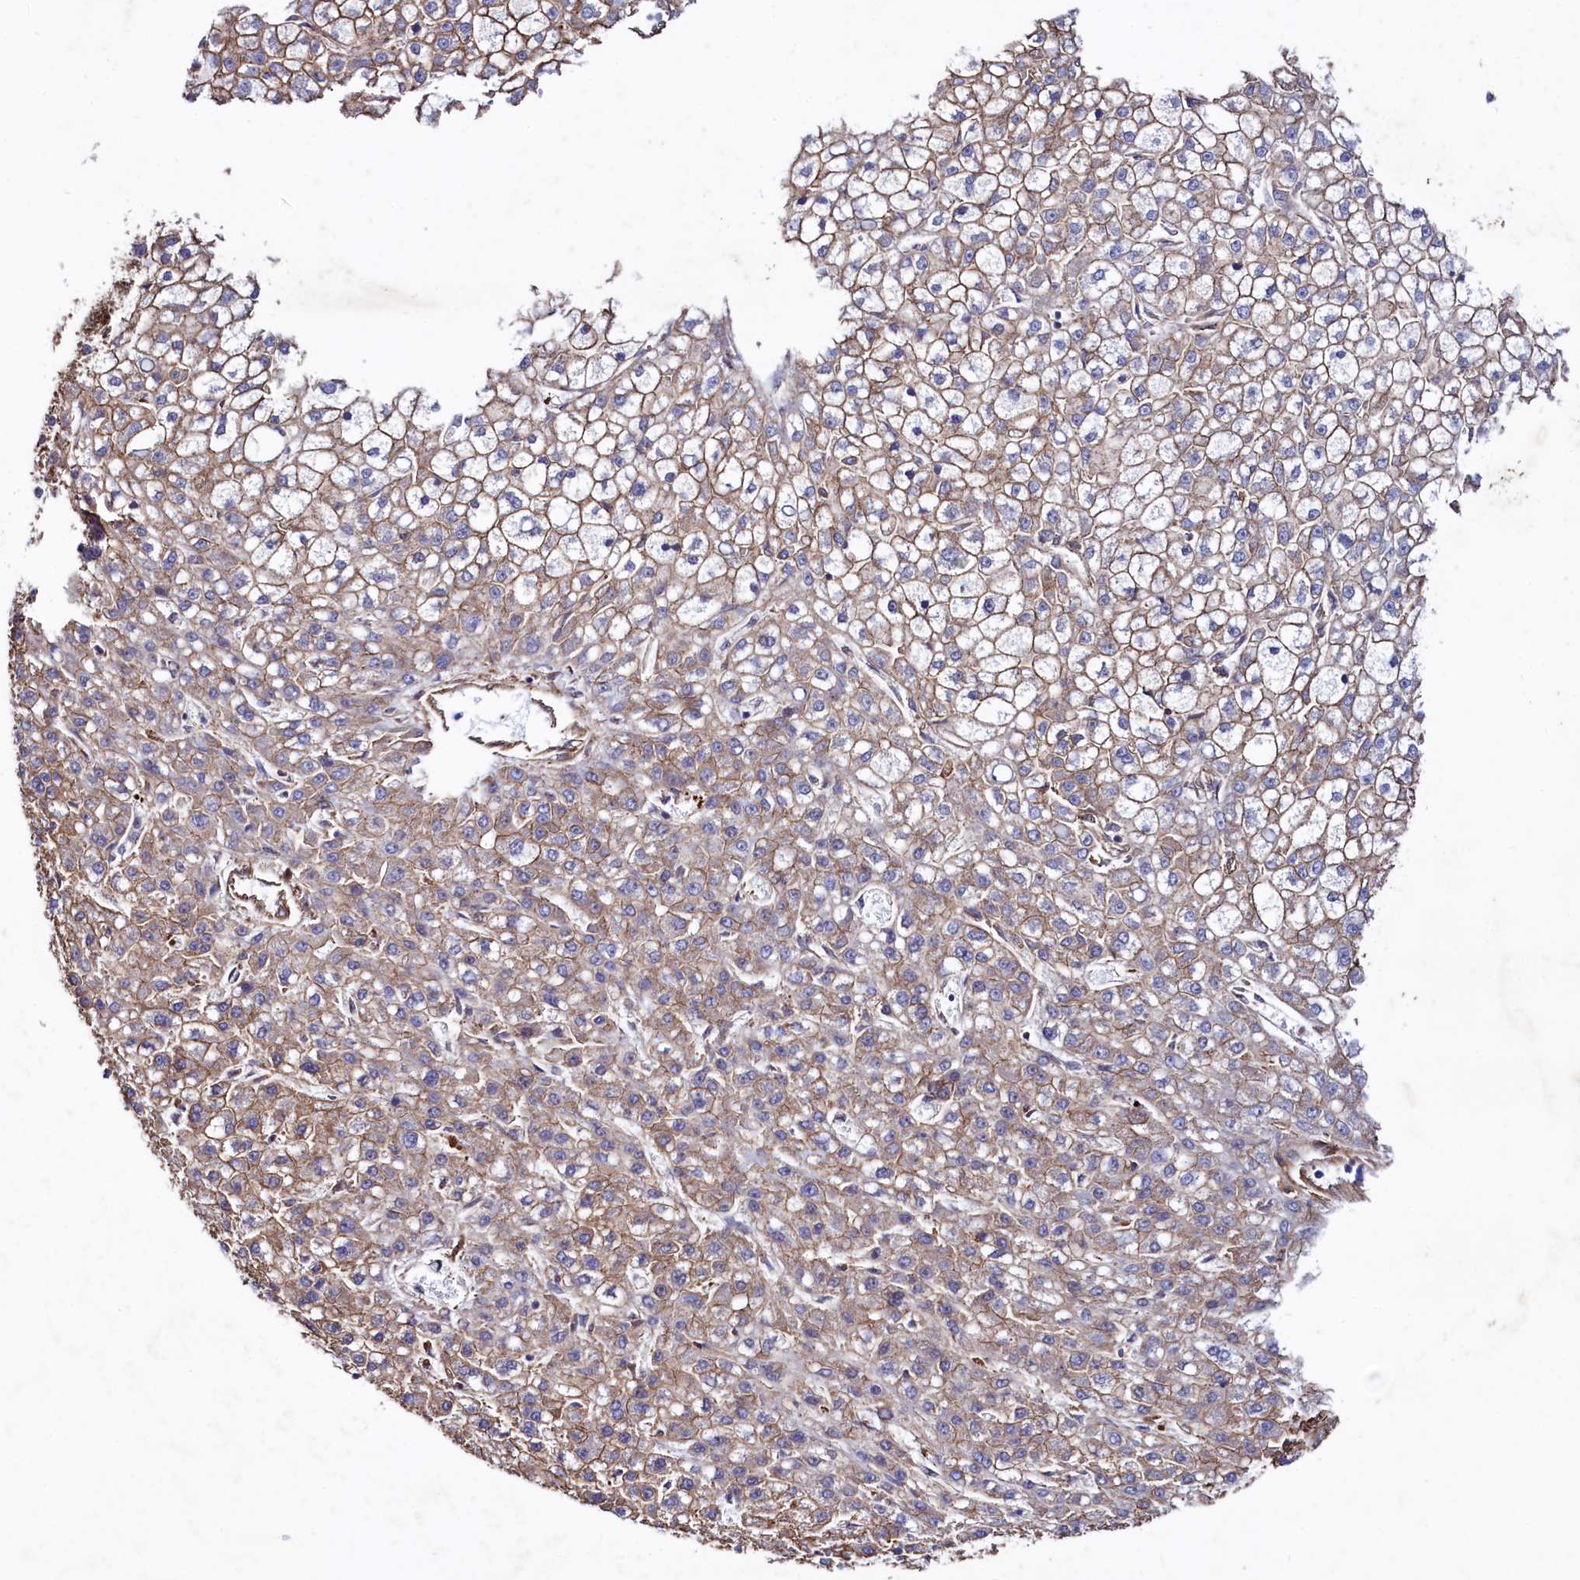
{"staining": {"intensity": "weak", "quantity": "25%-75%", "location": "cytoplasmic/membranous"}, "tissue": "liver cancer", "cell_type": "Tumor cells", "image_type": "cancer", "snomed": [{"axis": "morphology", "description": "Carcinoma, Hepatocellular, NOS"}, {"axis": "topography", "description": "Liver"}], "caption": "High-power microscopy captured an immunohistochemistry (IHC) image of hepatocellular carcinoma (liver), revealing weak cytoplasmic/membranous expression in about 25%-75% of tumor cells.", "gene": "STAMBPL1", "patient": {"sex": "male", "age": 67}}